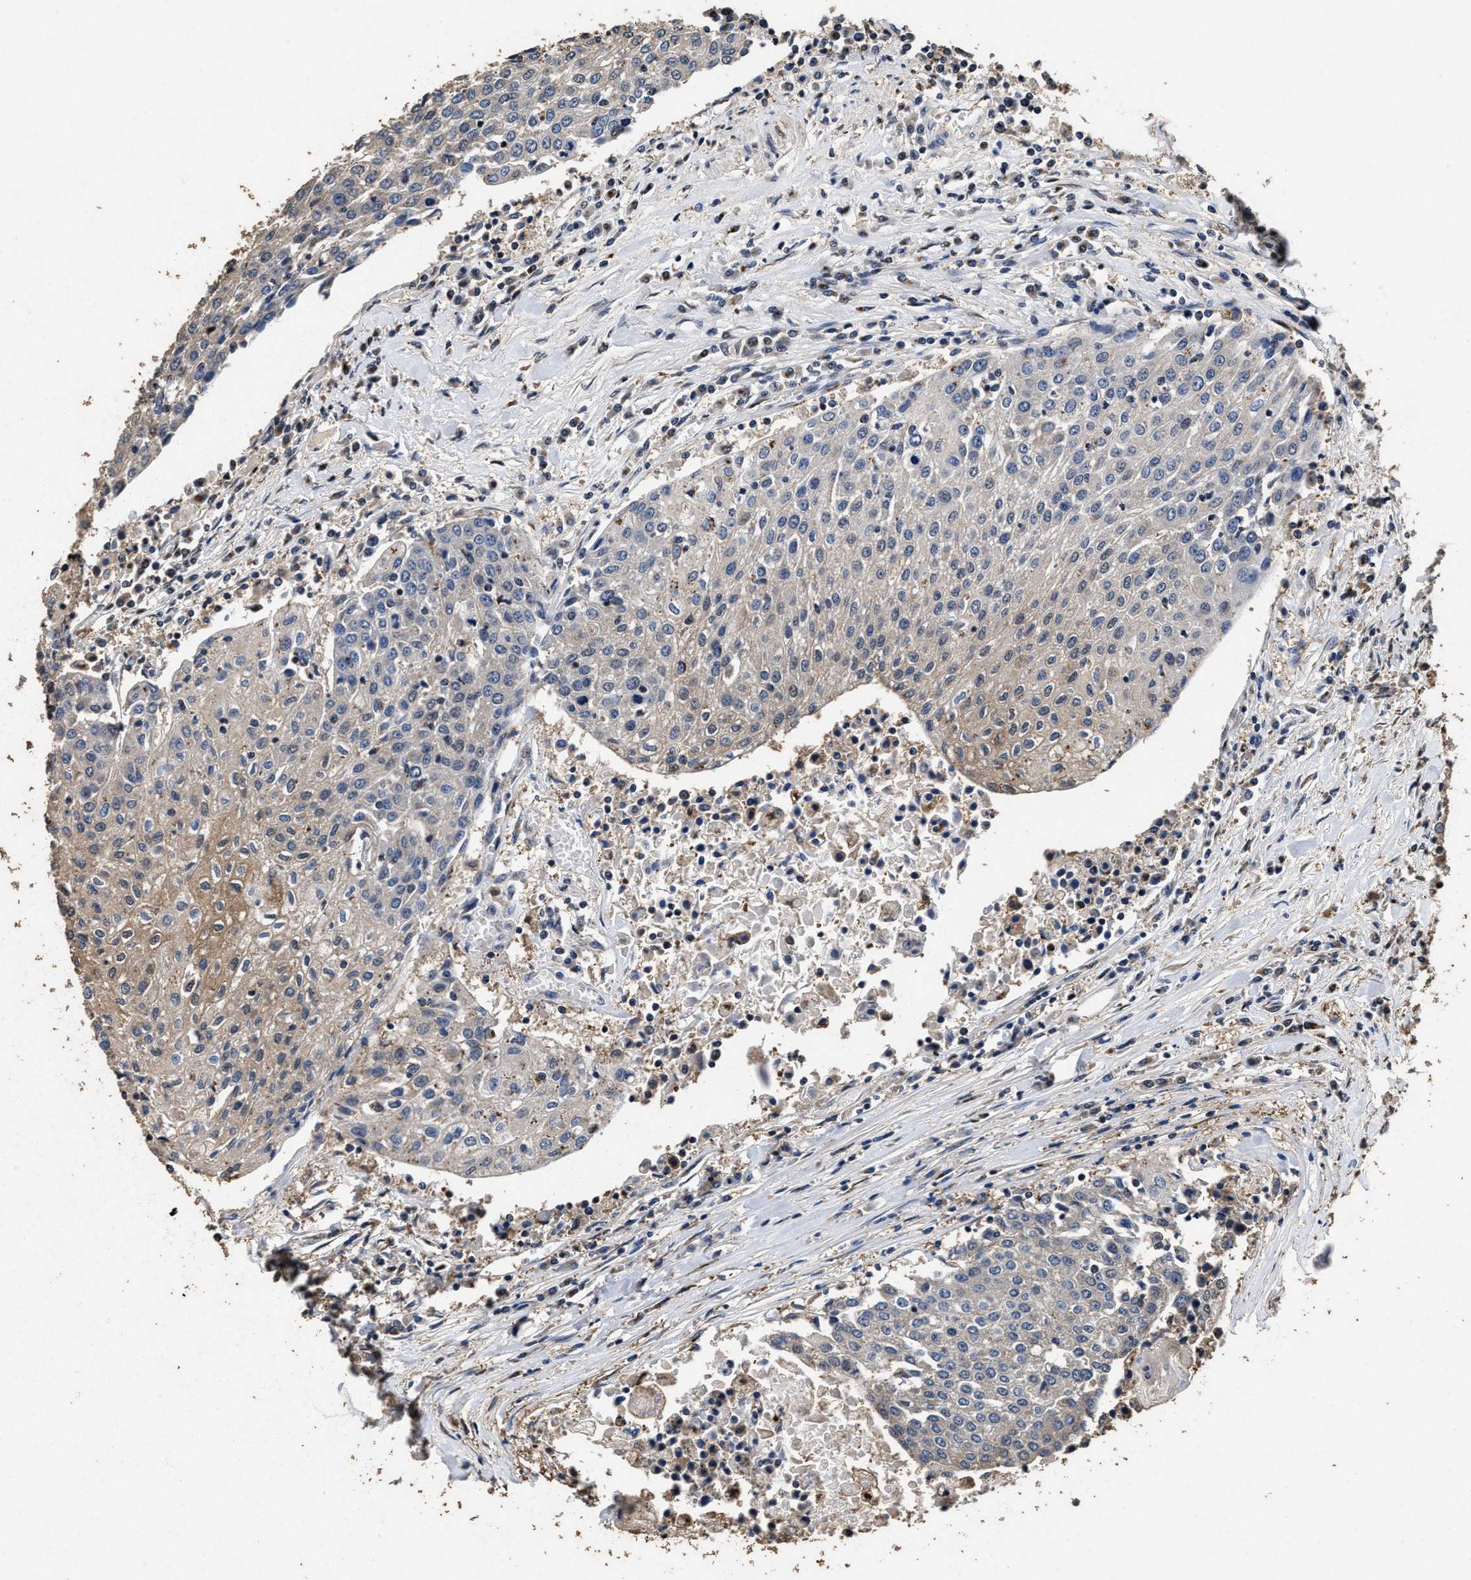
{"staining": {"intensity": "negative", "quantity": "none", "location": "none"}, "tissue": "urothelial cancer", "cell_type": "Tumor cells", "image_type": "cancer", "snomed": [{"axis": "morphology", "description": "Urothelial carcinoma, High grade"}, {"axis": "topography", "description": "Urinary bladder"}], "caption": "Immunohistochemistry (IHC) of human urothelial cancer reveals no expression in tumor cells.", "gene": "TPST2", "patient": {"sex": "female", "age": 85}}